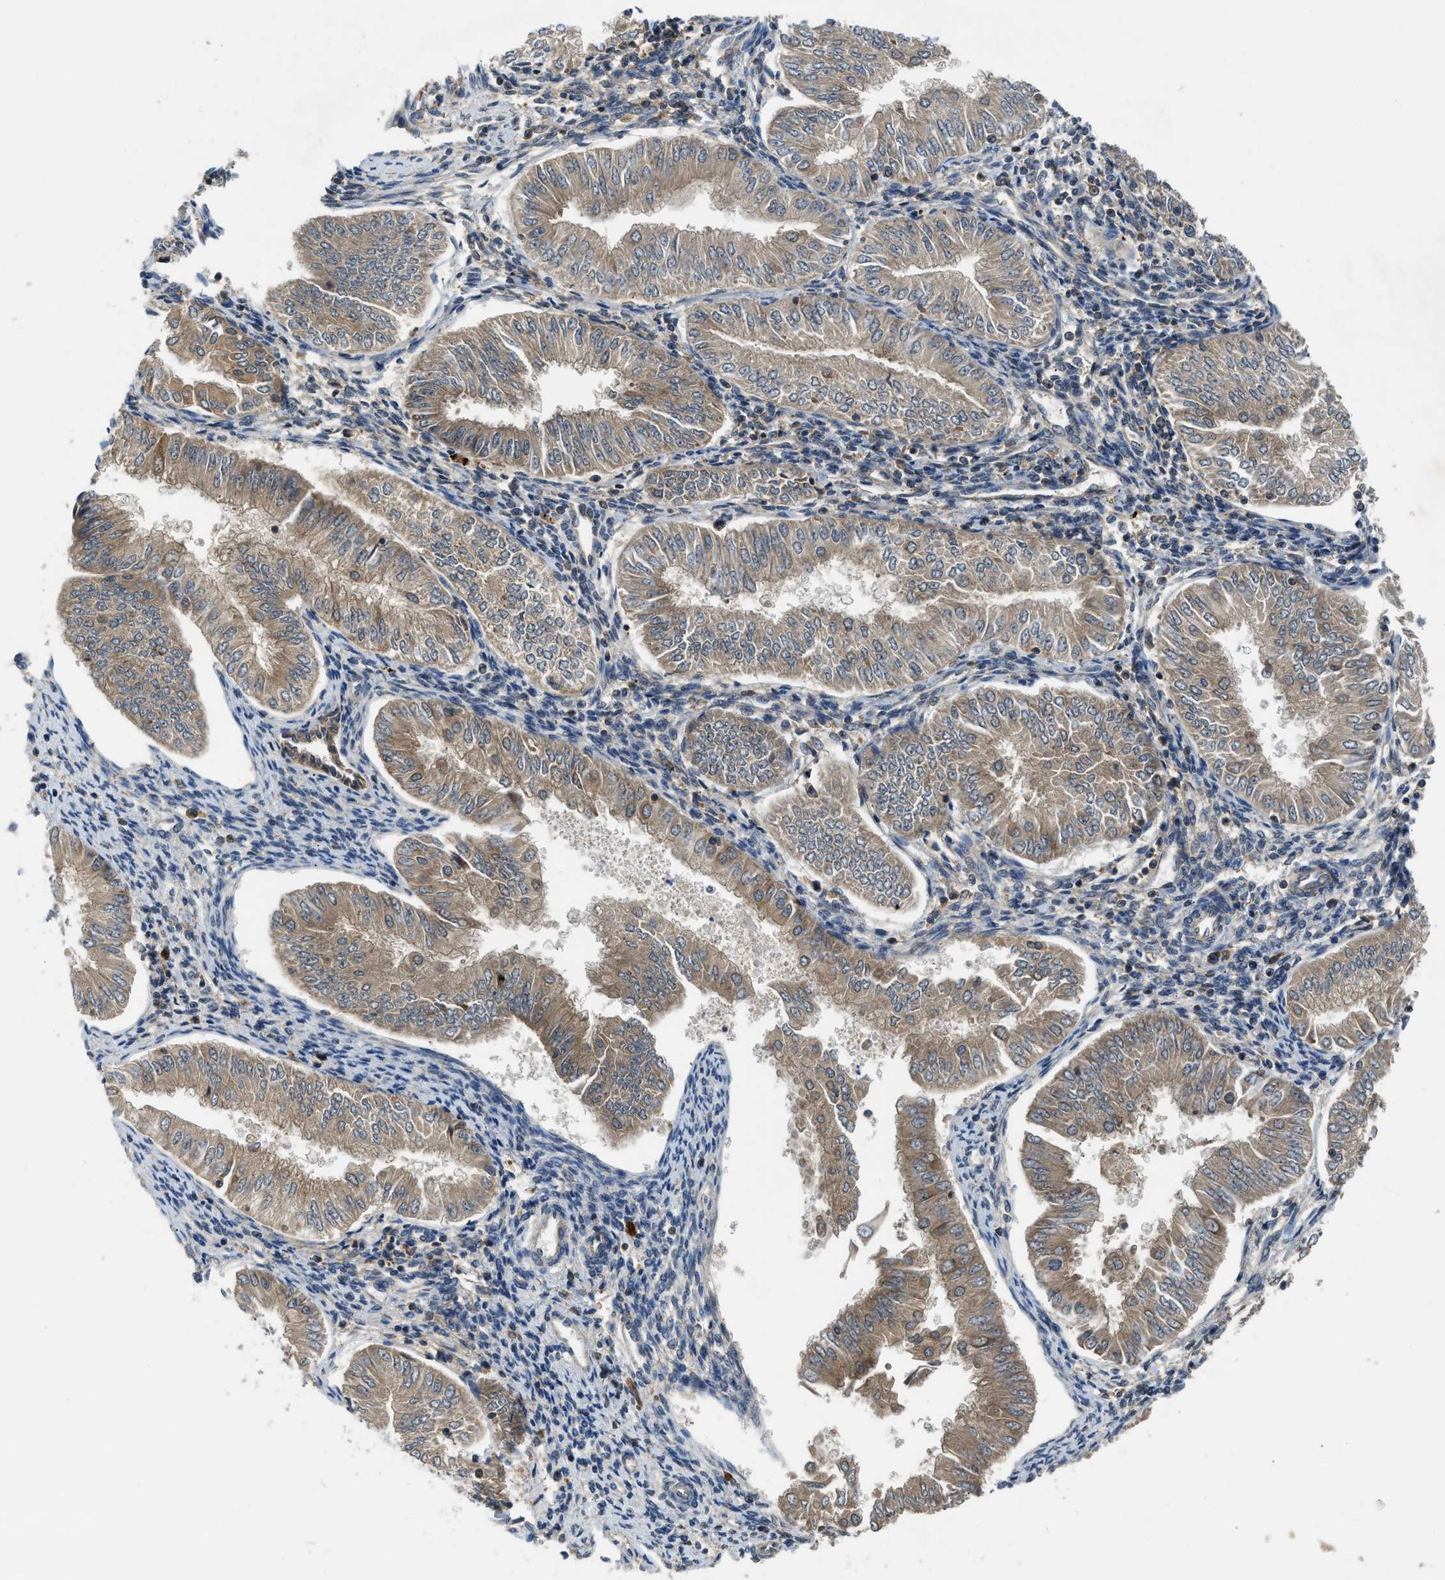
{"staining": {"intensity": "moderate", "quantity": ">75%", "location": "cytoplasmic/membranous"}, "tissue": "endometrial cancer", "cell_type": "Tumor cells", "image_type": "cancer", "snomed": [{"axis": "morphology", "description": "Normal tissue, NOS"}, {"axis": "morphology", "description": "Adenocarcinoma, NOS"}, {"axis": "topography", "description": "Endometrium"}], "caption": "Immunohistochemistry (IHC) of human endometrial cancer (adenocarcinoma) displays medium levels of moderate cytoplasmic/membranous positivity in about >75% of tumor cells.", "gene": "PAFAH2", "patient": {"sex": "female", "age": 53}}